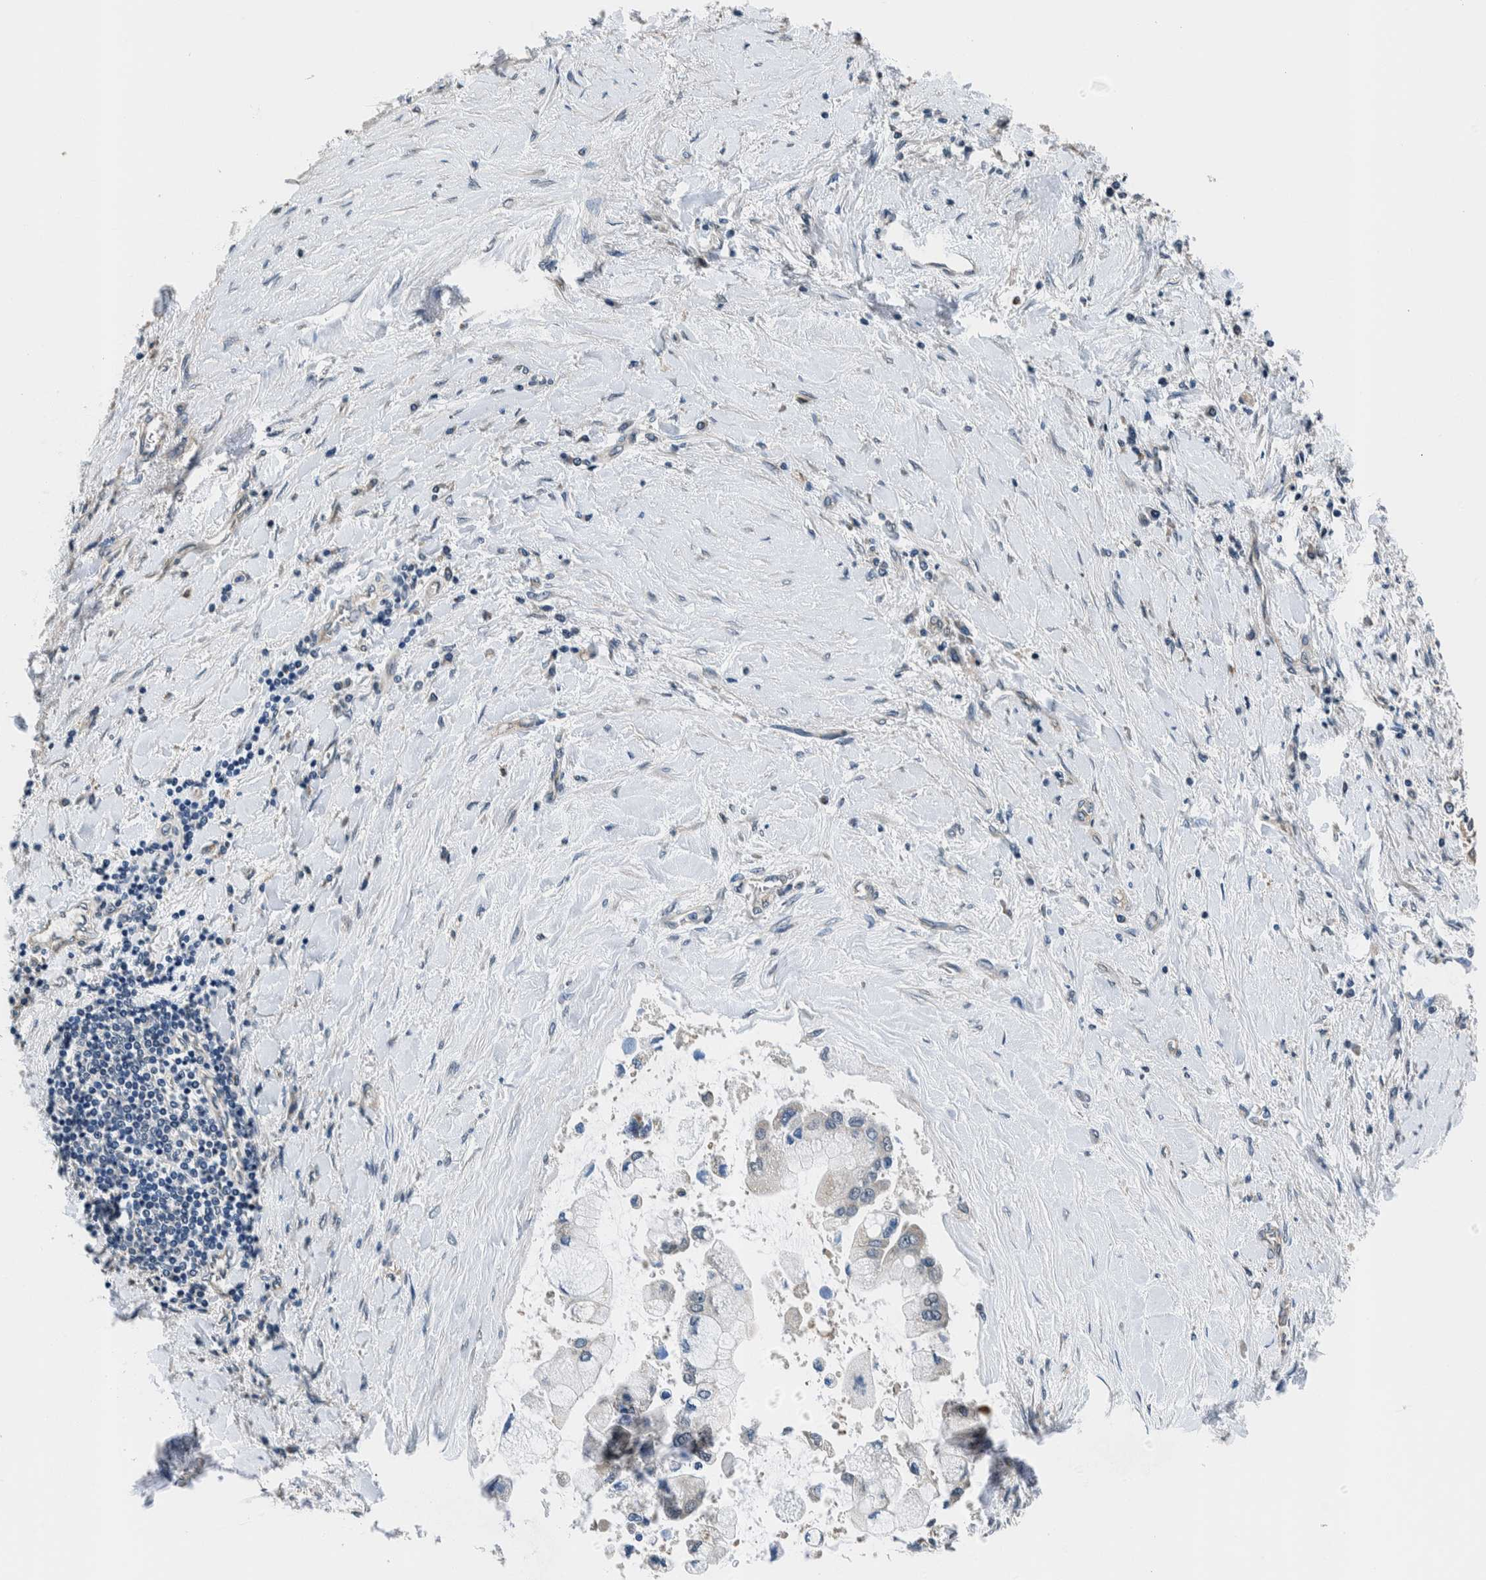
{"staining": {"intensity": "negative", "quantity": "none", "location": "none"}, "tissue": "liver cancer", "cell_type": "Tumor cells", "image_type": "cancer", "snomed": [{"axis": "morphology", "description": "Cholangiocarcinoma"}, {"axis": "topography", "description": "Liver"}], "caption": "Immunohistochemistry (IHC) photomicrograph of neoplastic tissue: liver cancer stained with DAB demonstrates no significant protein positivity in tumor cells.", "gene": "NIBAN2", "patient": {"sex": "male", "age": 50}}